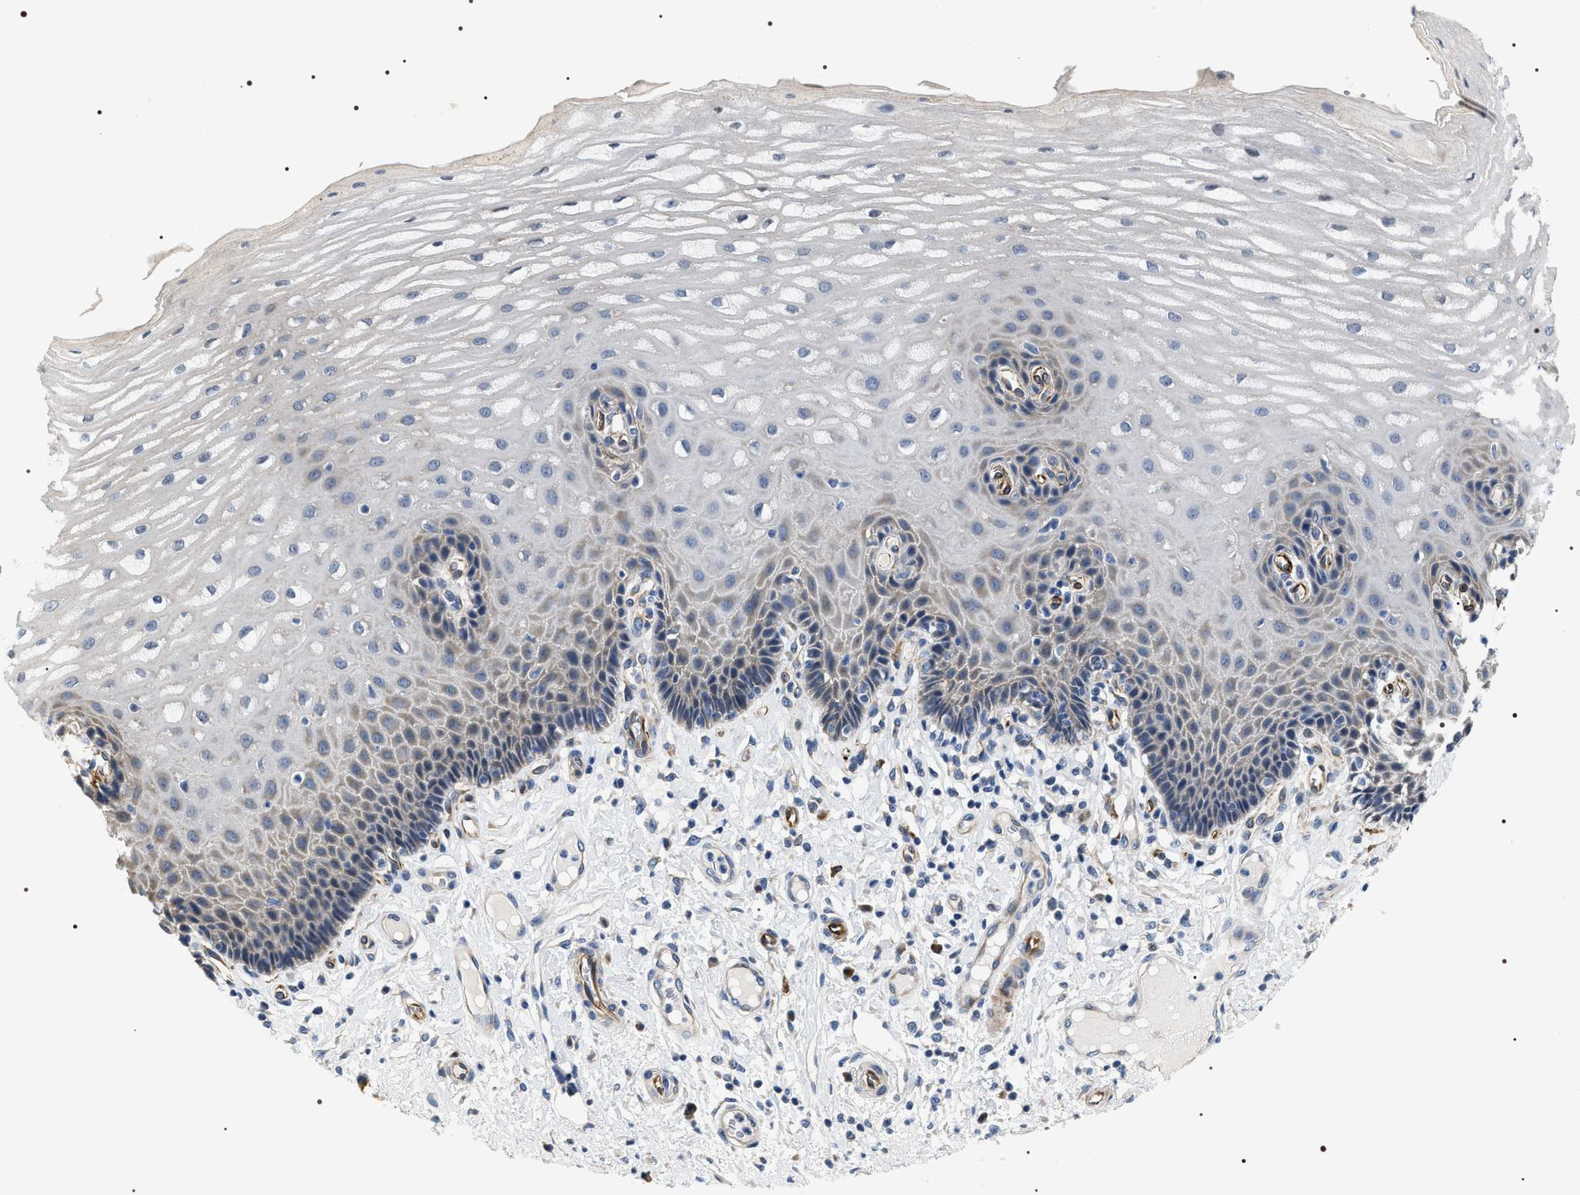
{"staining": {"intensity": "weak", "quantity": "<25%", "location": "cytoplasmic/membranous"}, "tissue": "esophagus", "cell_type": "Squamous epithelial cells", "image_type": "normal", "snomed": [{"axis": "morphology", "description": "Normal tissue, NOS"}, {"axis": "topography", "description": "Esophagus"}], "caption": "DAB (3,3'-diaminobenzidine) immunohistochemical staining of unremarkable human esophagus demonstrates no significant expression in squamous epithelial cells.", "gene": "PKD1L1", "patient": {"sex": "male", "age": 54}}